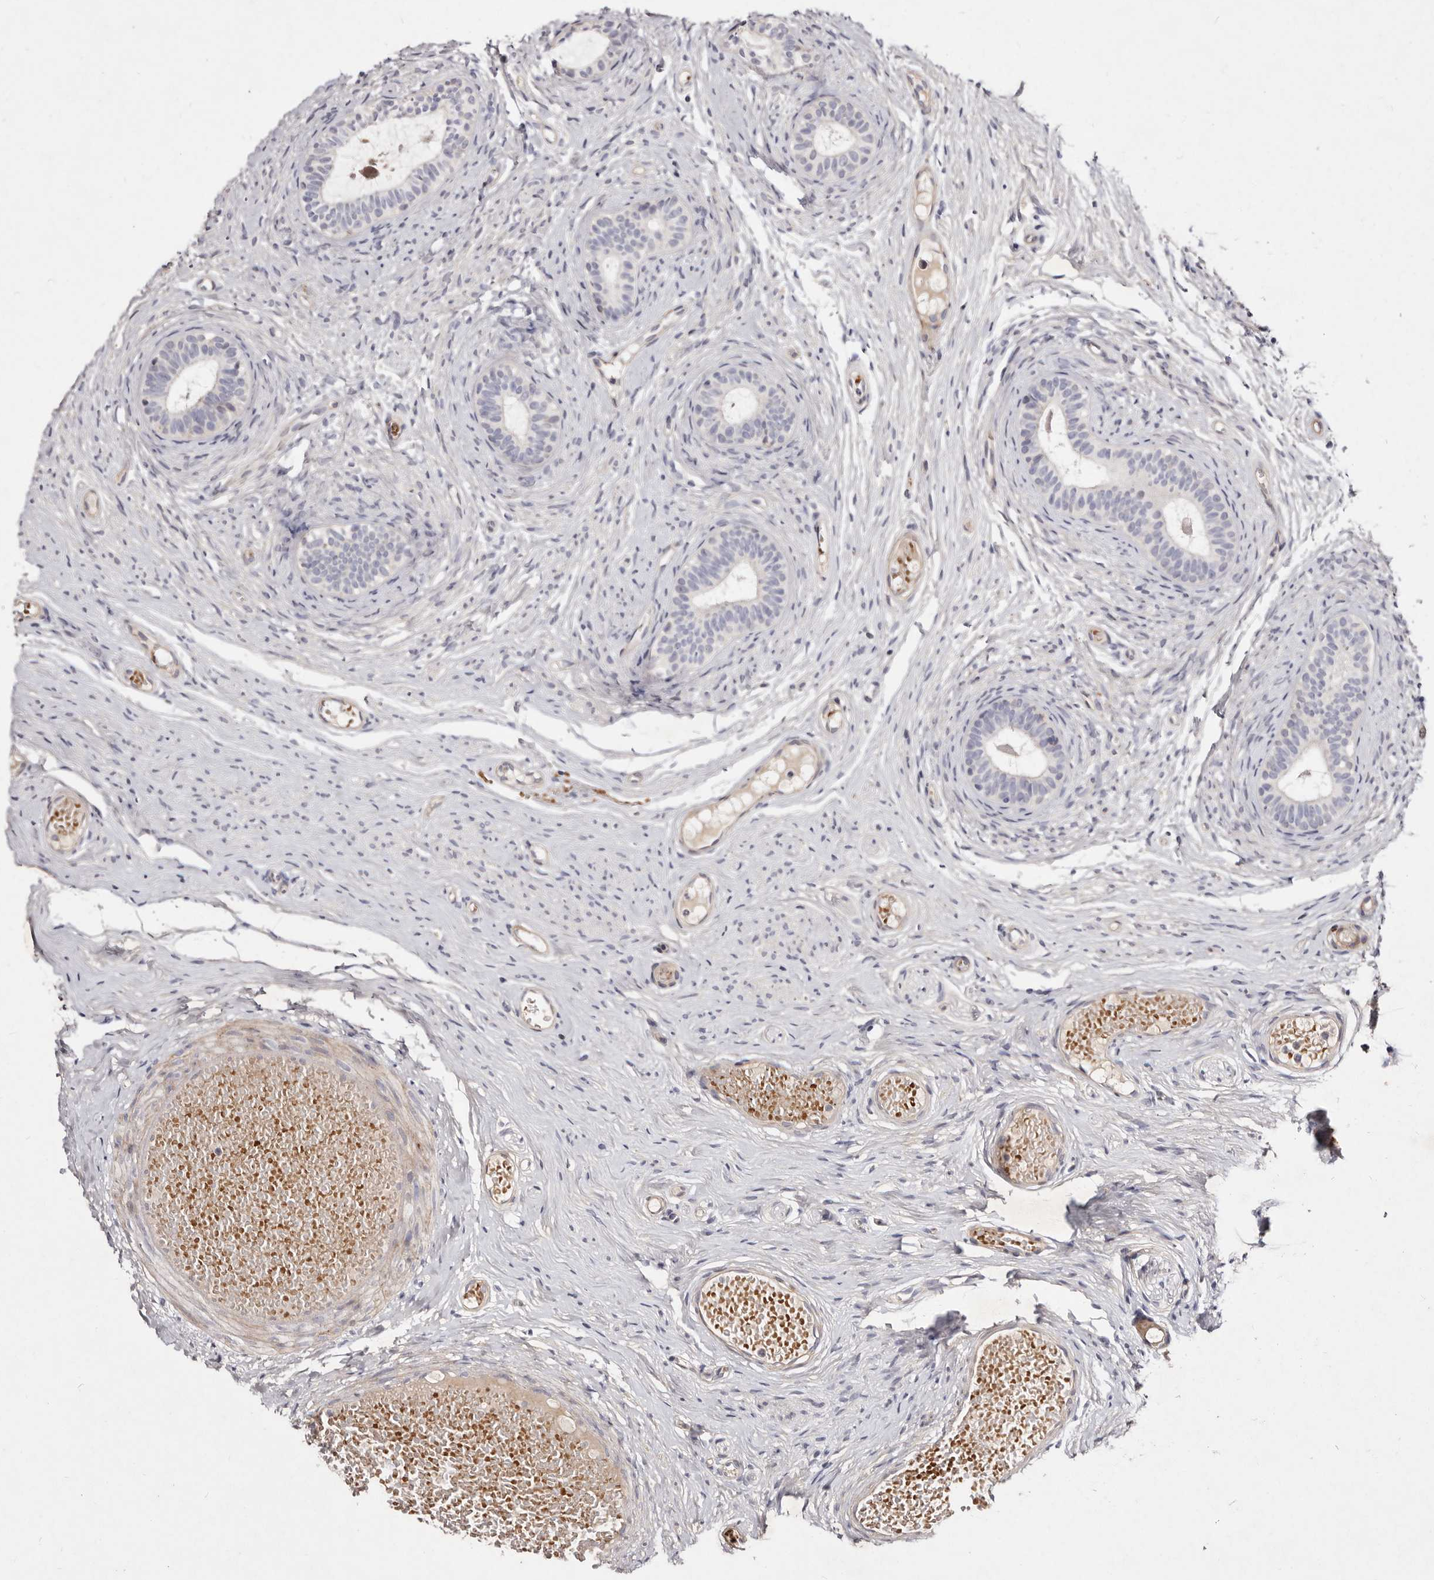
{"staining": {"intensity": "weak", "quantity": "<25%", "location": "cytoplasmic/membranous"}, "tissue": "epididymis", "cell_type": "Glandular cells", "image_type": "normal", "snomed": [{"axis": "morphology", "description": "Normal tissue, NOS"}, {"axis": "topography", "description": "Epididymis"}], "caption": "This is a photomicrograph of IHC staining of normal epididymis, which shows no positivity in glandular cells. (DAB (3,3'-diaminobenzidine) immunohistochemistry (IHC), high magnification).", "gene": "SLC25A20", "patient": {"sex": "male", "age": 9}}